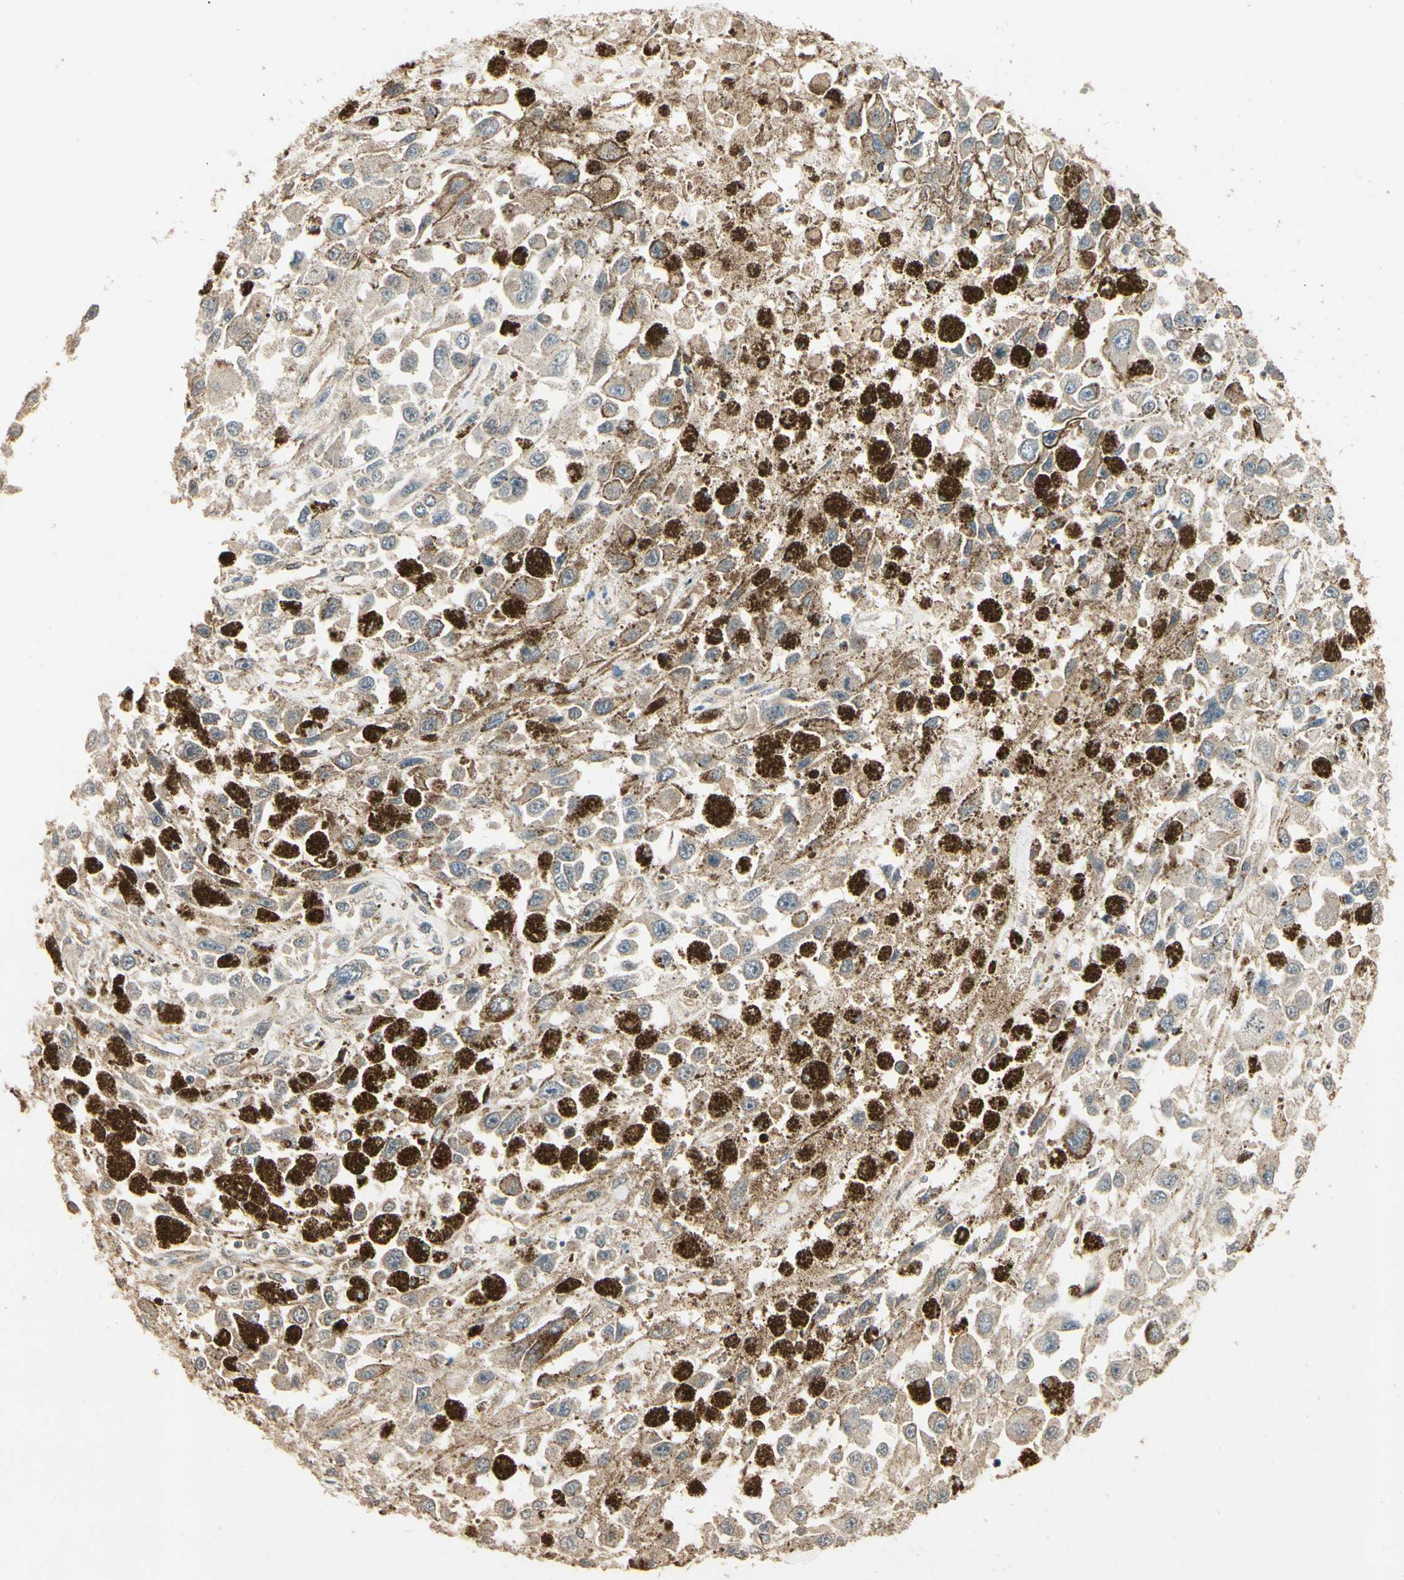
{"staining": {"intensity": "negative", "quantity": "none", "location": "none"}, "tissue": "melanoma", "cell_type": "Tumor cells", "image_type": "cancer", "snomed": [{"axis": "morphology", "description": "Malignant melanoma, Metastatic site"}, {"axis": "topography", "description": "Lymph node"}], "caption": "Tumor cells are negative for protein expression in human melanoma.", "gene": "RNF180", "patient": {"sex": "male", "age": 59}}